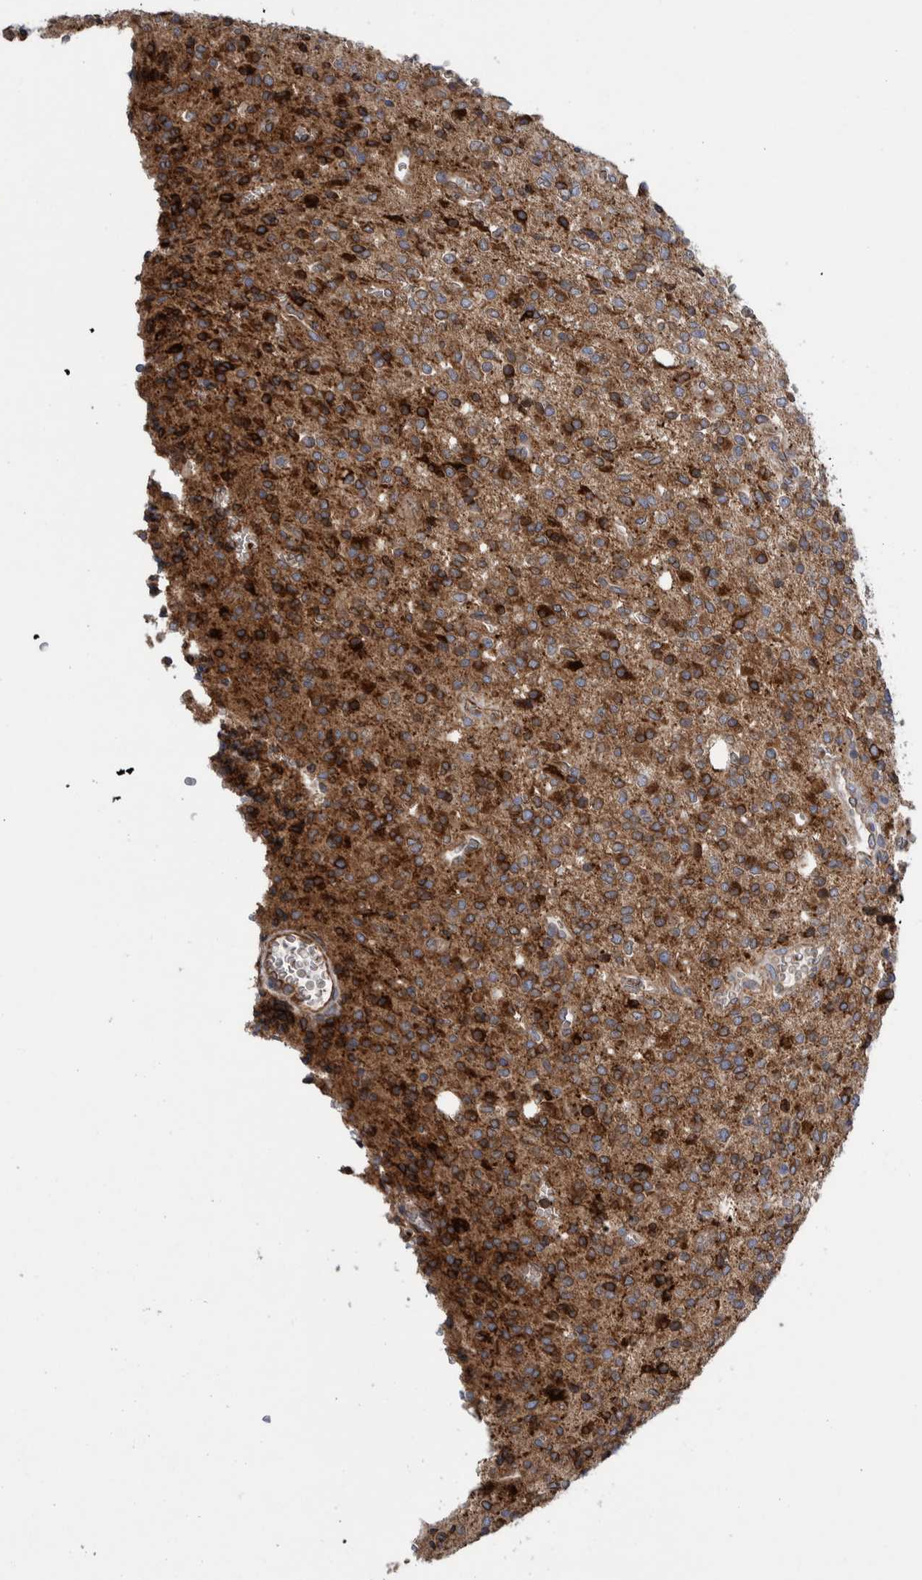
{"staining": {"intensity": "strong", "quantity": ">75%", "location": "cytoplasmic/membranous"}, "tissue": "glioma", "cell_type": "Tumor cells", "image_type": "cancer", "snomed": [{"axis": "morphology", "description": "Glioma, malignant, High grade"}, {"axis": "topography", "description": "Brain"}], "caption": "The micrograph displays a brown stain indicating the presence of a protein in the cytoplasmic/membranous of tumor cells in glioma.", "gene": "THEM6", "patient": {"sex": "male", "age": 34}}